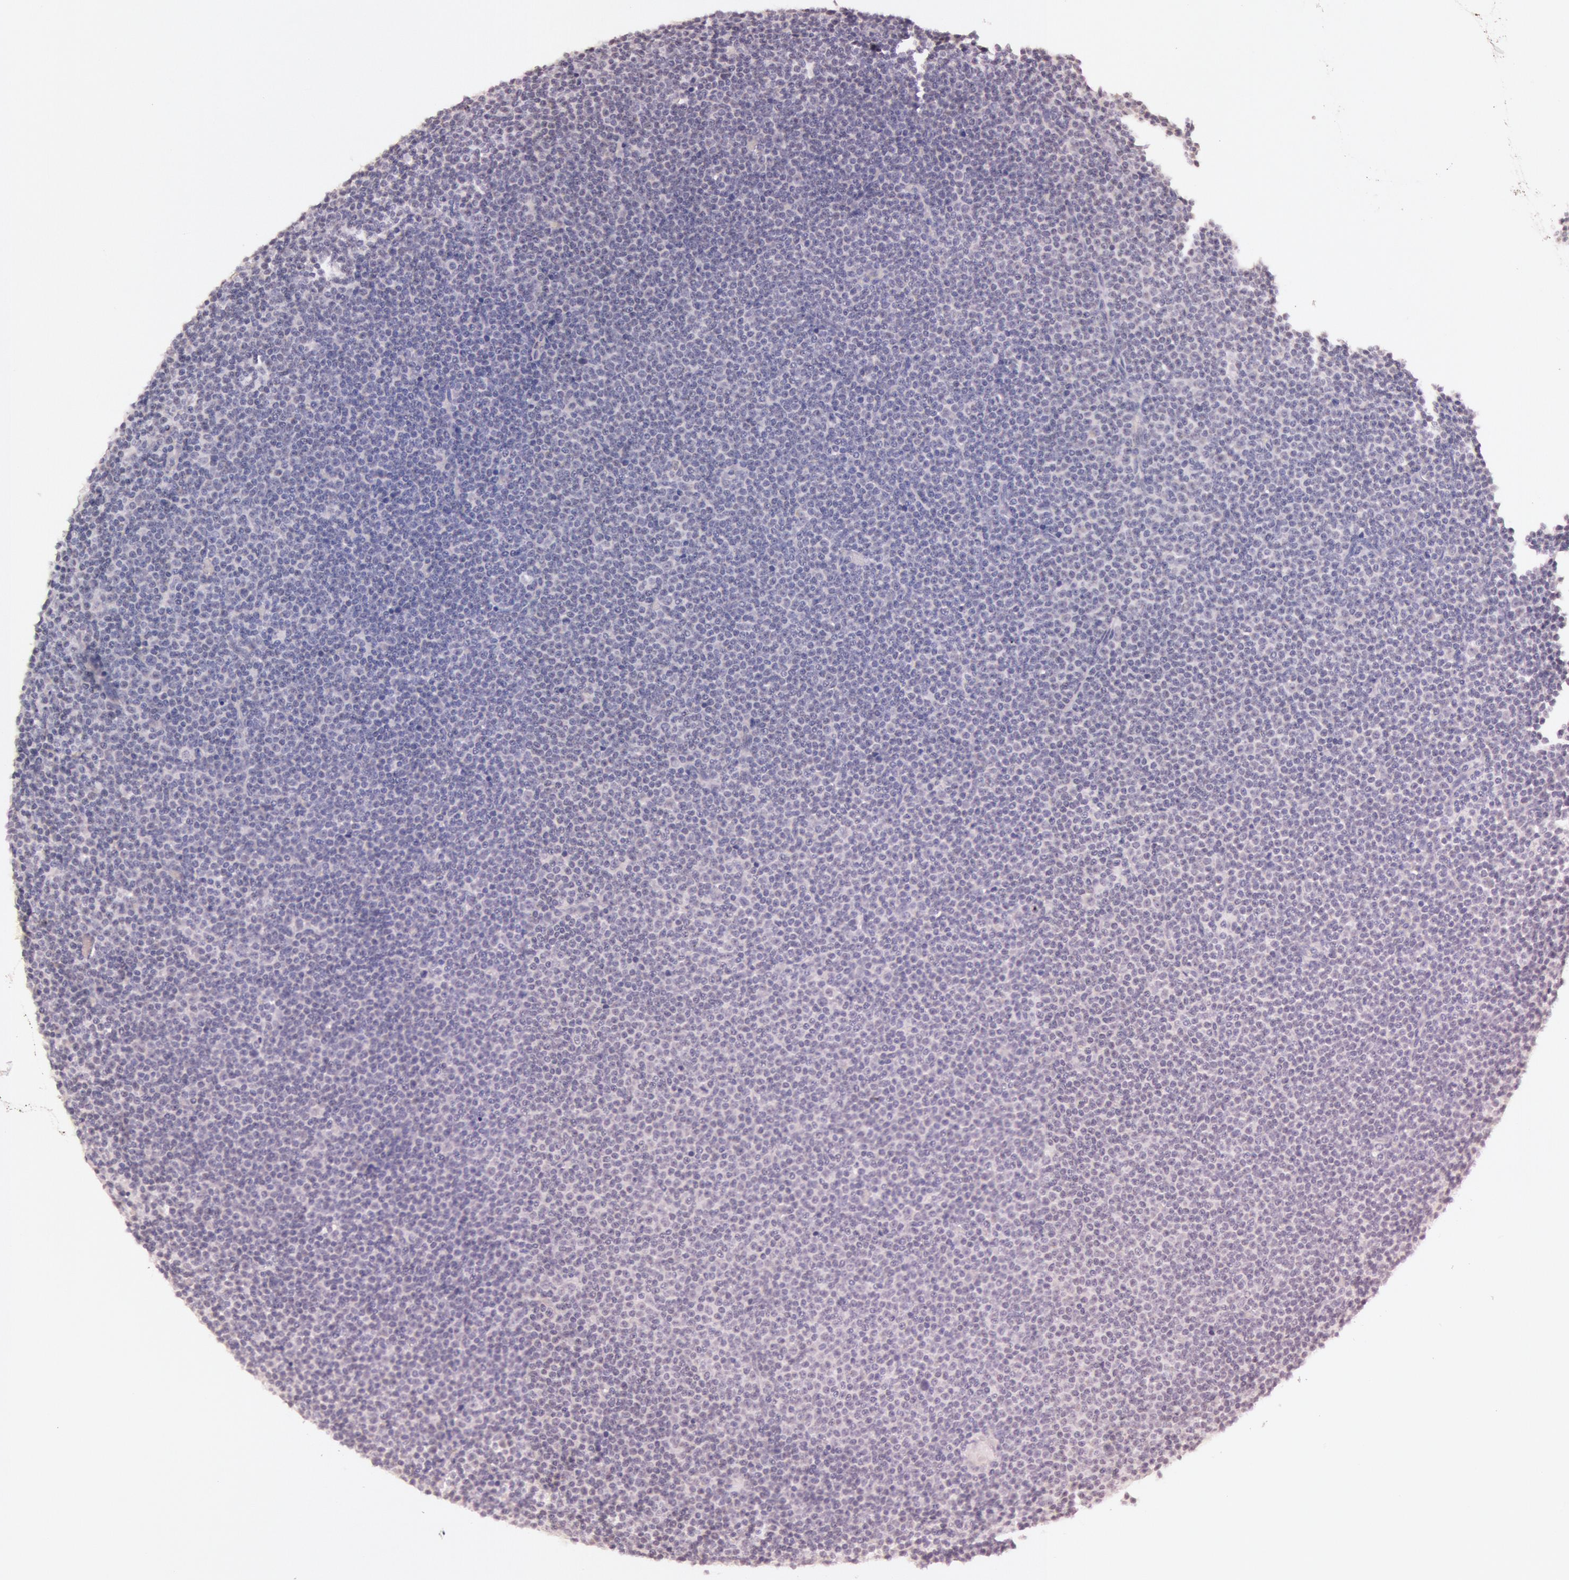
{"staining": {"intensity": "negative", "quantity": "none", "location": "none"}, "tissue": "lymphoma", "cell_type": "Tumor cells", "image_type": "cancer", "snomed": [{"axis": "morphology", "description": "Malignant lymphoma, non-Hodgkin's type, Low grade"}, {"axis": "topography", "description": "Lymph node"}], "caption": "The IHC photomicrograph has no significant expression in tumor cells of low-grade malignant lymphoma, non-Hodgkin's type tissue.", "gene": "KDM6A", "patient": {"sex": "female", "age": 69}}